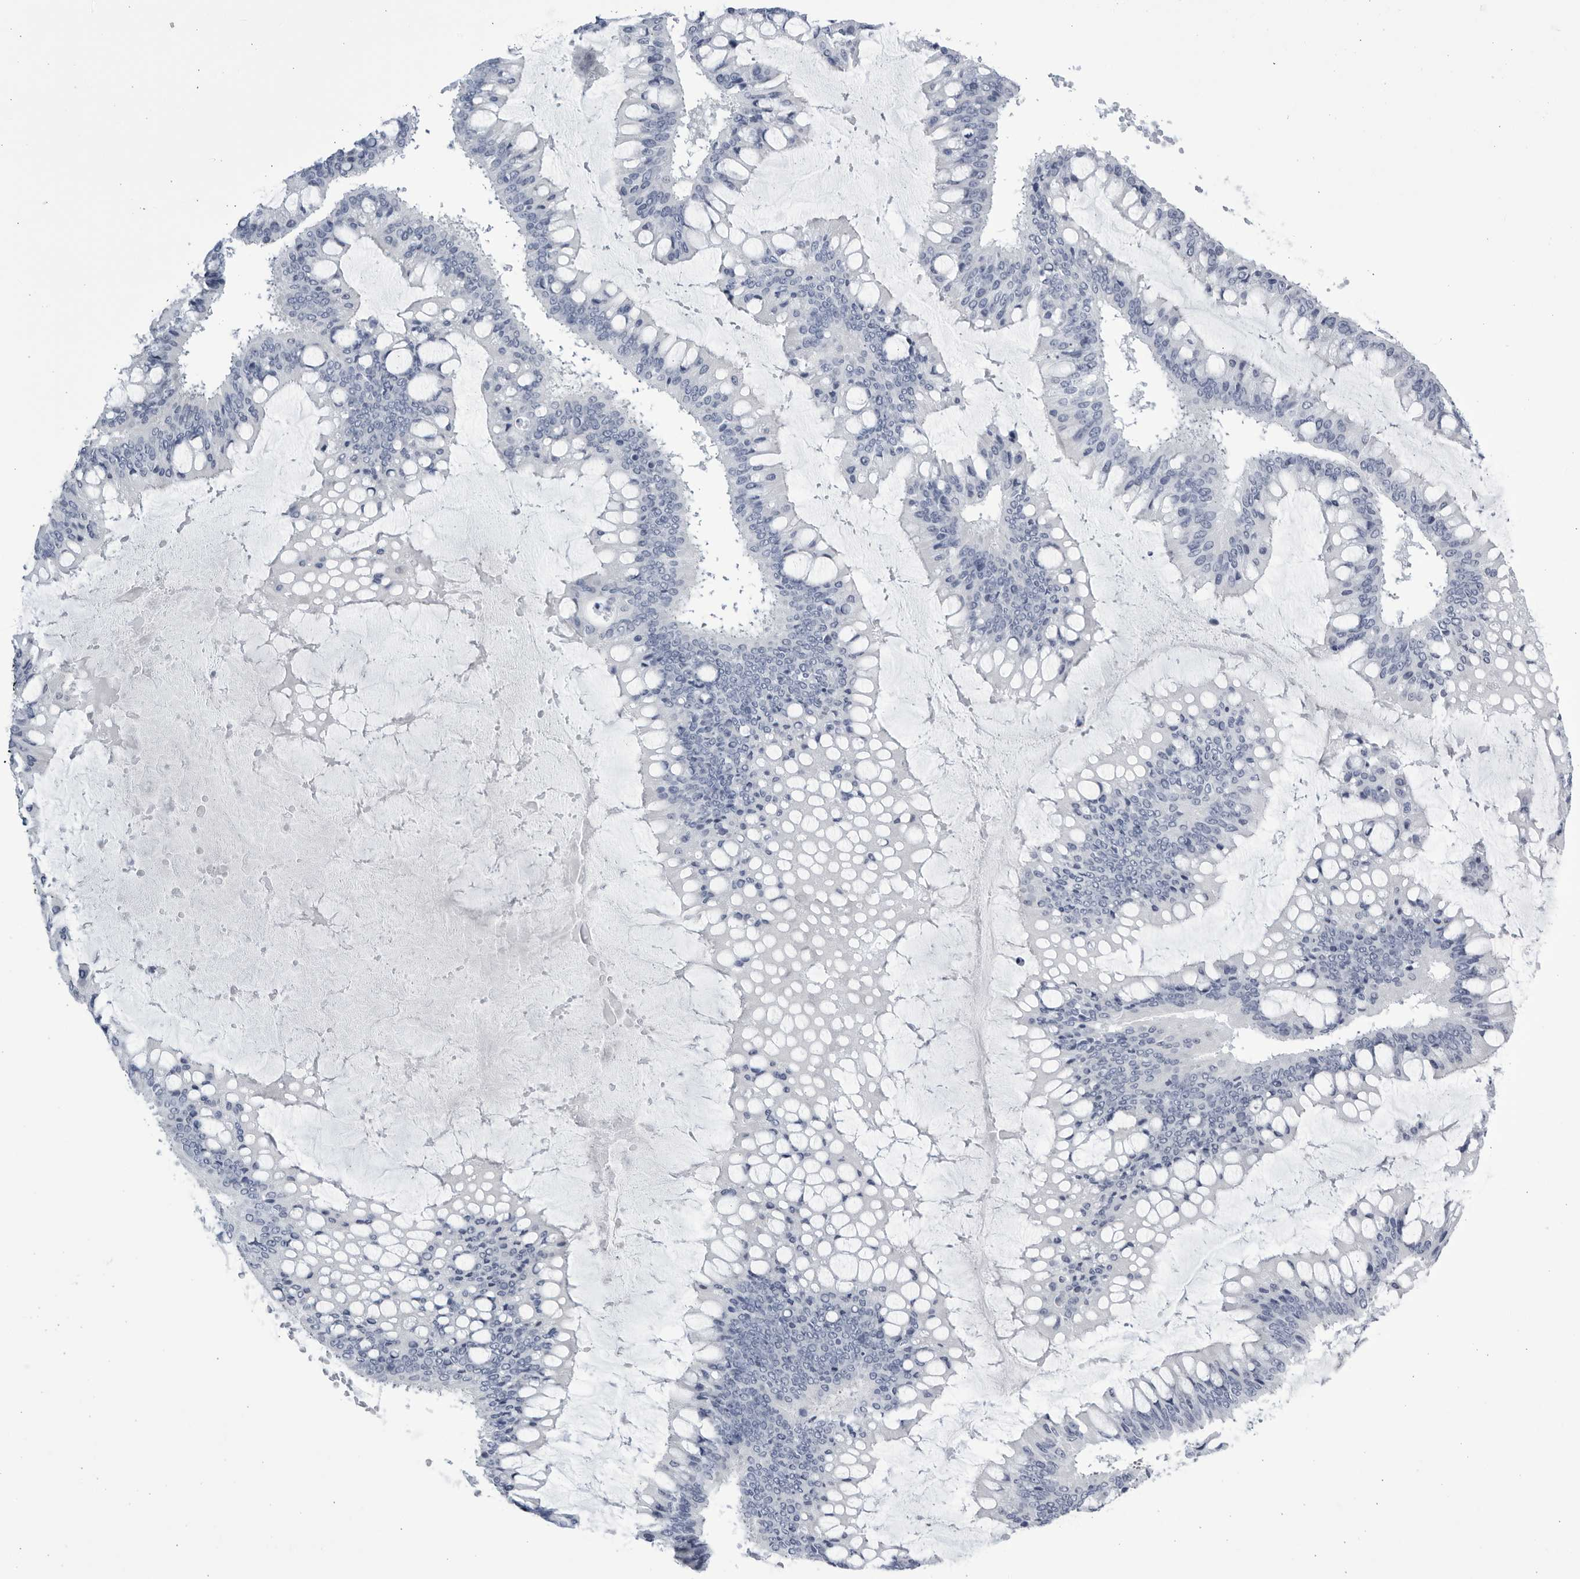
{"staining": {"intensity": "negative", "quantity": "none", "location": "none"}, "tissue": "ovarian cancer", "cell_type": "Tumor cells", "image_type": "cancer", "snomed": [{"axis": "morphology", "description": "Cystadenocarcinoma, mucinous, NOS"}, {"axis": "topography", "description": "Ovary"}], "caption": "Immunohistochemical staining of human ovarian mucinous cystadenocarcinoma exhibits no significant staining in tumor cells.", "gene": "CCDC181", "patient": {"sex": "female", "age": 73}}